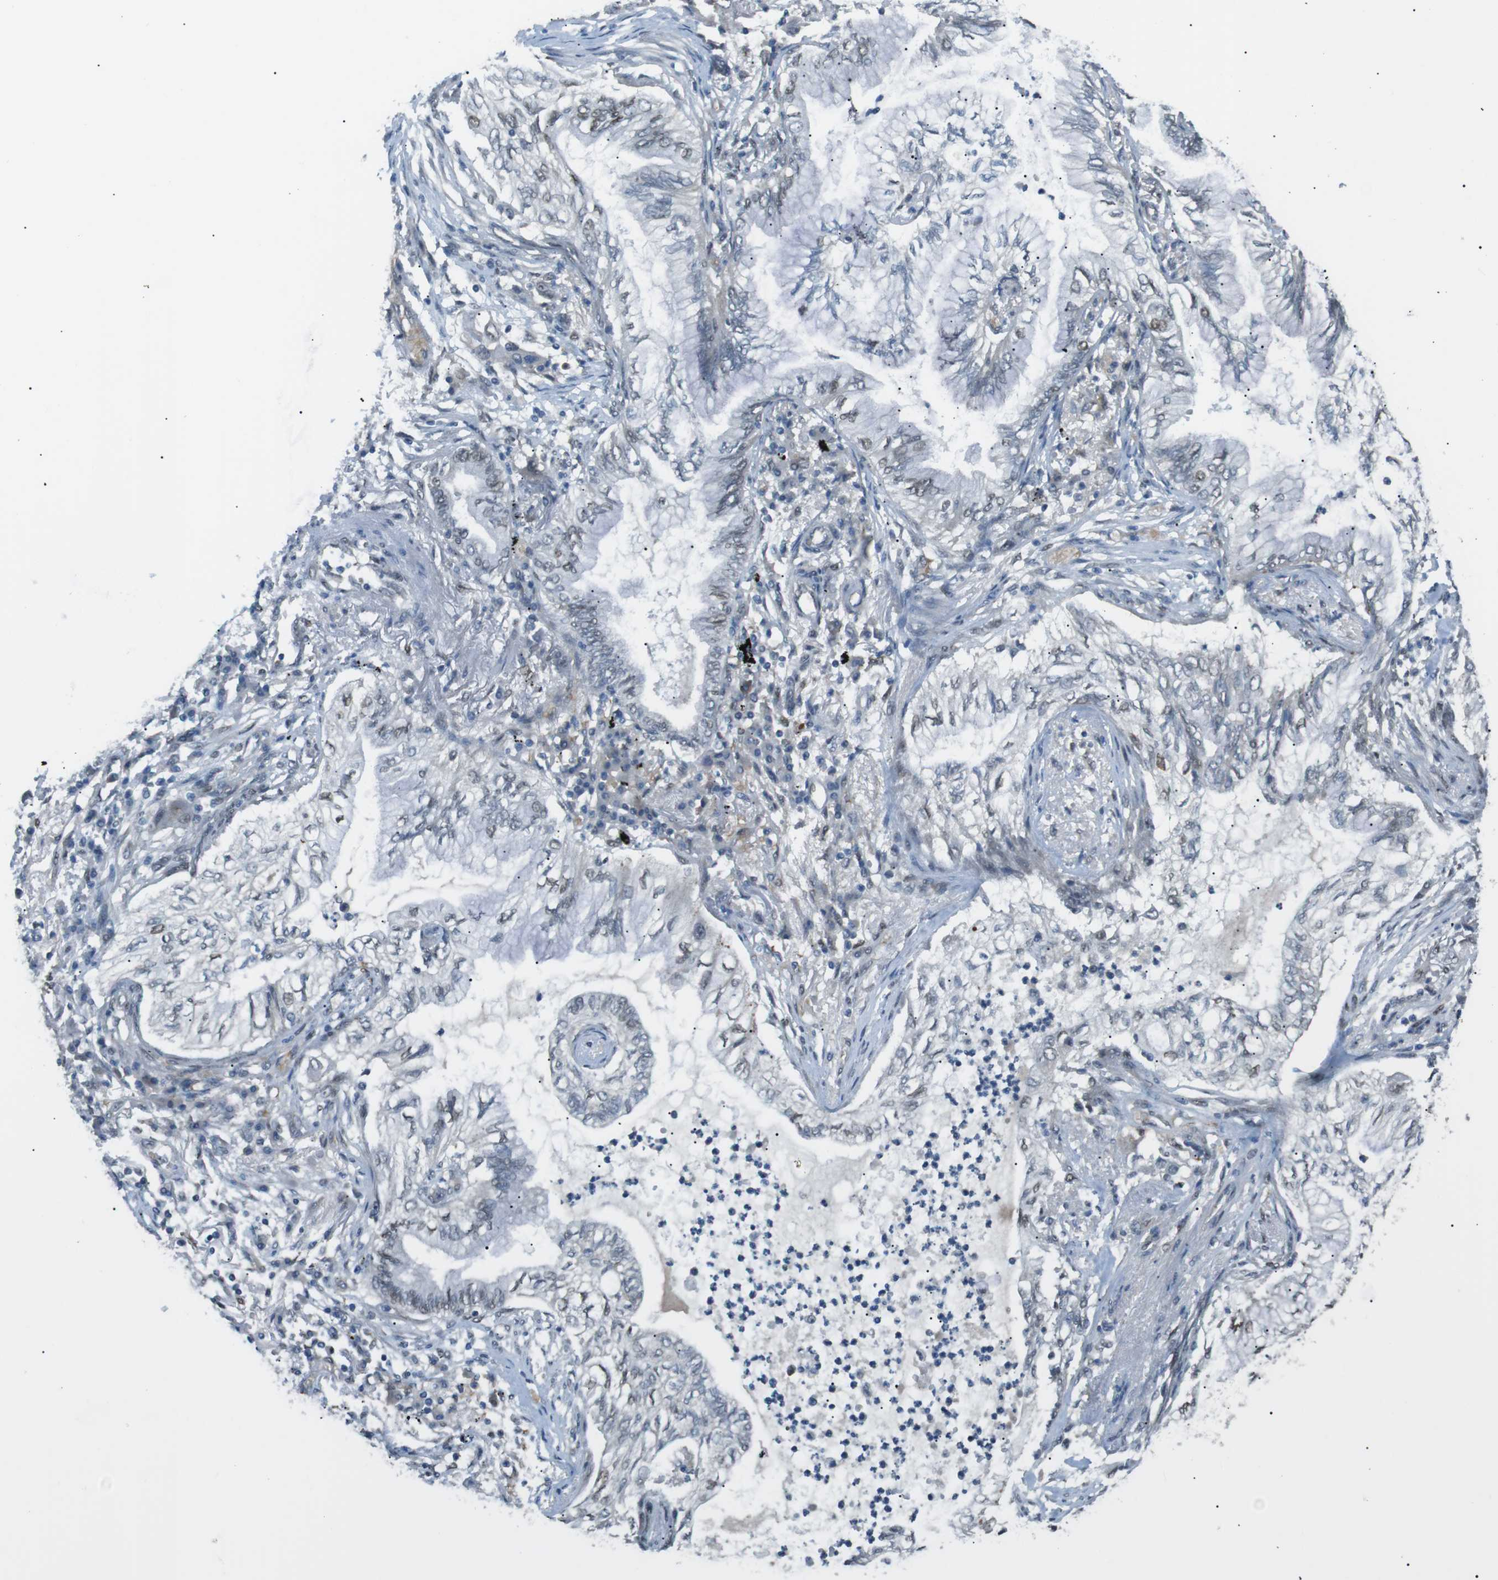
{"staining": {"intensity": "weak", "quantity": "<25%", "location": "nuclear"}, "tissue": "lung cancer", "cell_type": "Tumor cells", "image_type": "cancer", "snomed": [{"axis": "morphology", "description": "Normal tissue, NOS"}, {"axis": "morphology", "description": "Adenocarcinoma, NOS"}, {"axis": "topography", "description": "Bronchus"}, {"axis": "topography", "description": "Lung"}], "caption": "This is an immunohistochemistry photomicrograph of lung adenocarcinoma. There is no staining in tumor cells.", "gene": "SRPK2", "patient": {"sex": "female", "age": 70}}